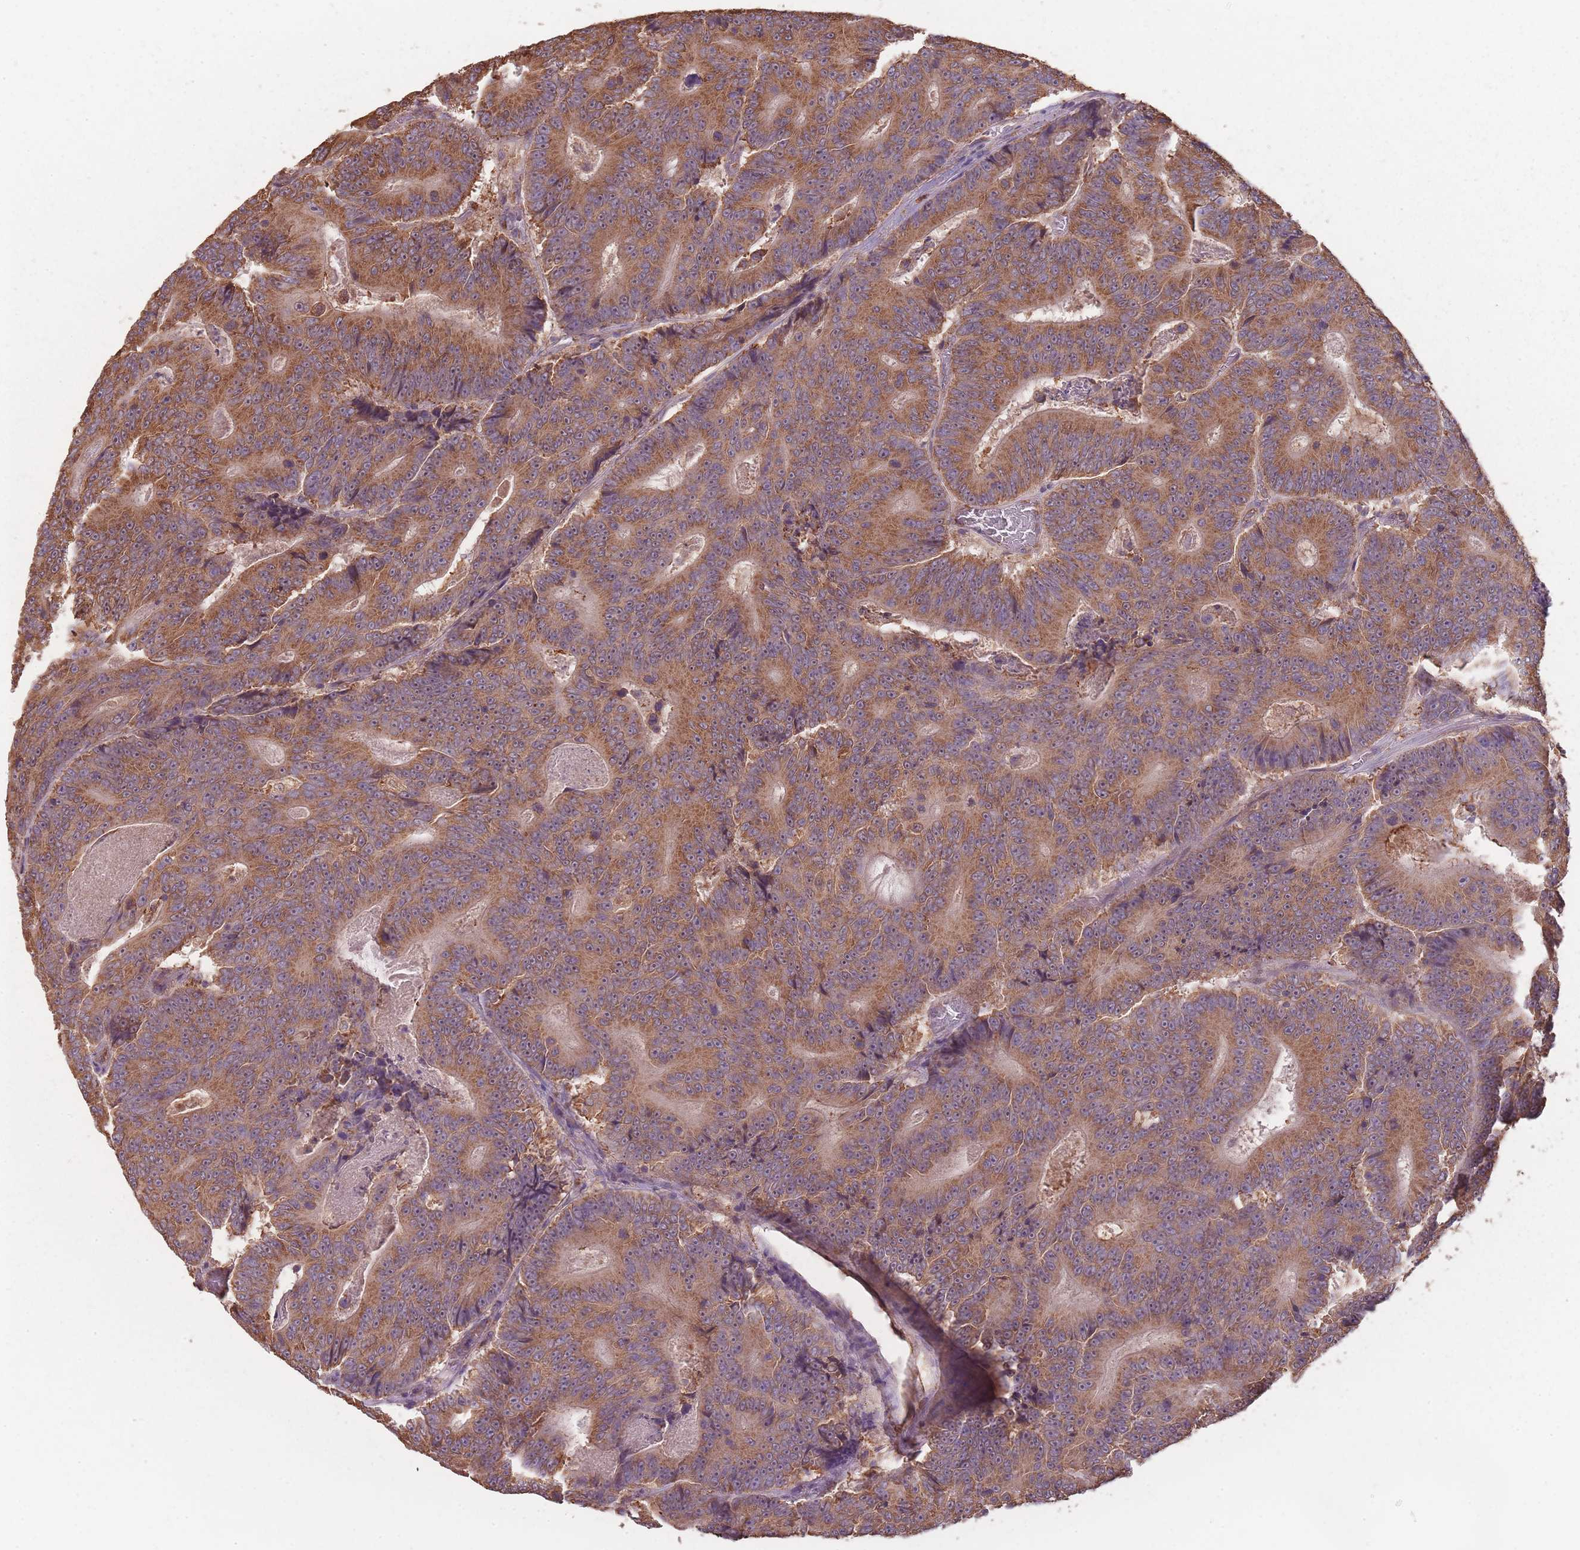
{"staining": {"intensity": "strong", "quantity": ">75%", "location": "cytoplasmic/membranous"}, "tissue": "colorectal cancer", "cell_type": "Tumor cells", "image_type": "cancer", "snomed": [{"axis": "morphology", "description": "Adenocarcinoma, NOS"}, {"axis": "topography", "description": "Colon"}], "caption": "Colorectal adenocarcinoma stained for a protein reveals strong cytoplasmic/membranous positivity in tumor cells.", "gene": "SANBR", "patient": {"sex": "male", "age": 83}}